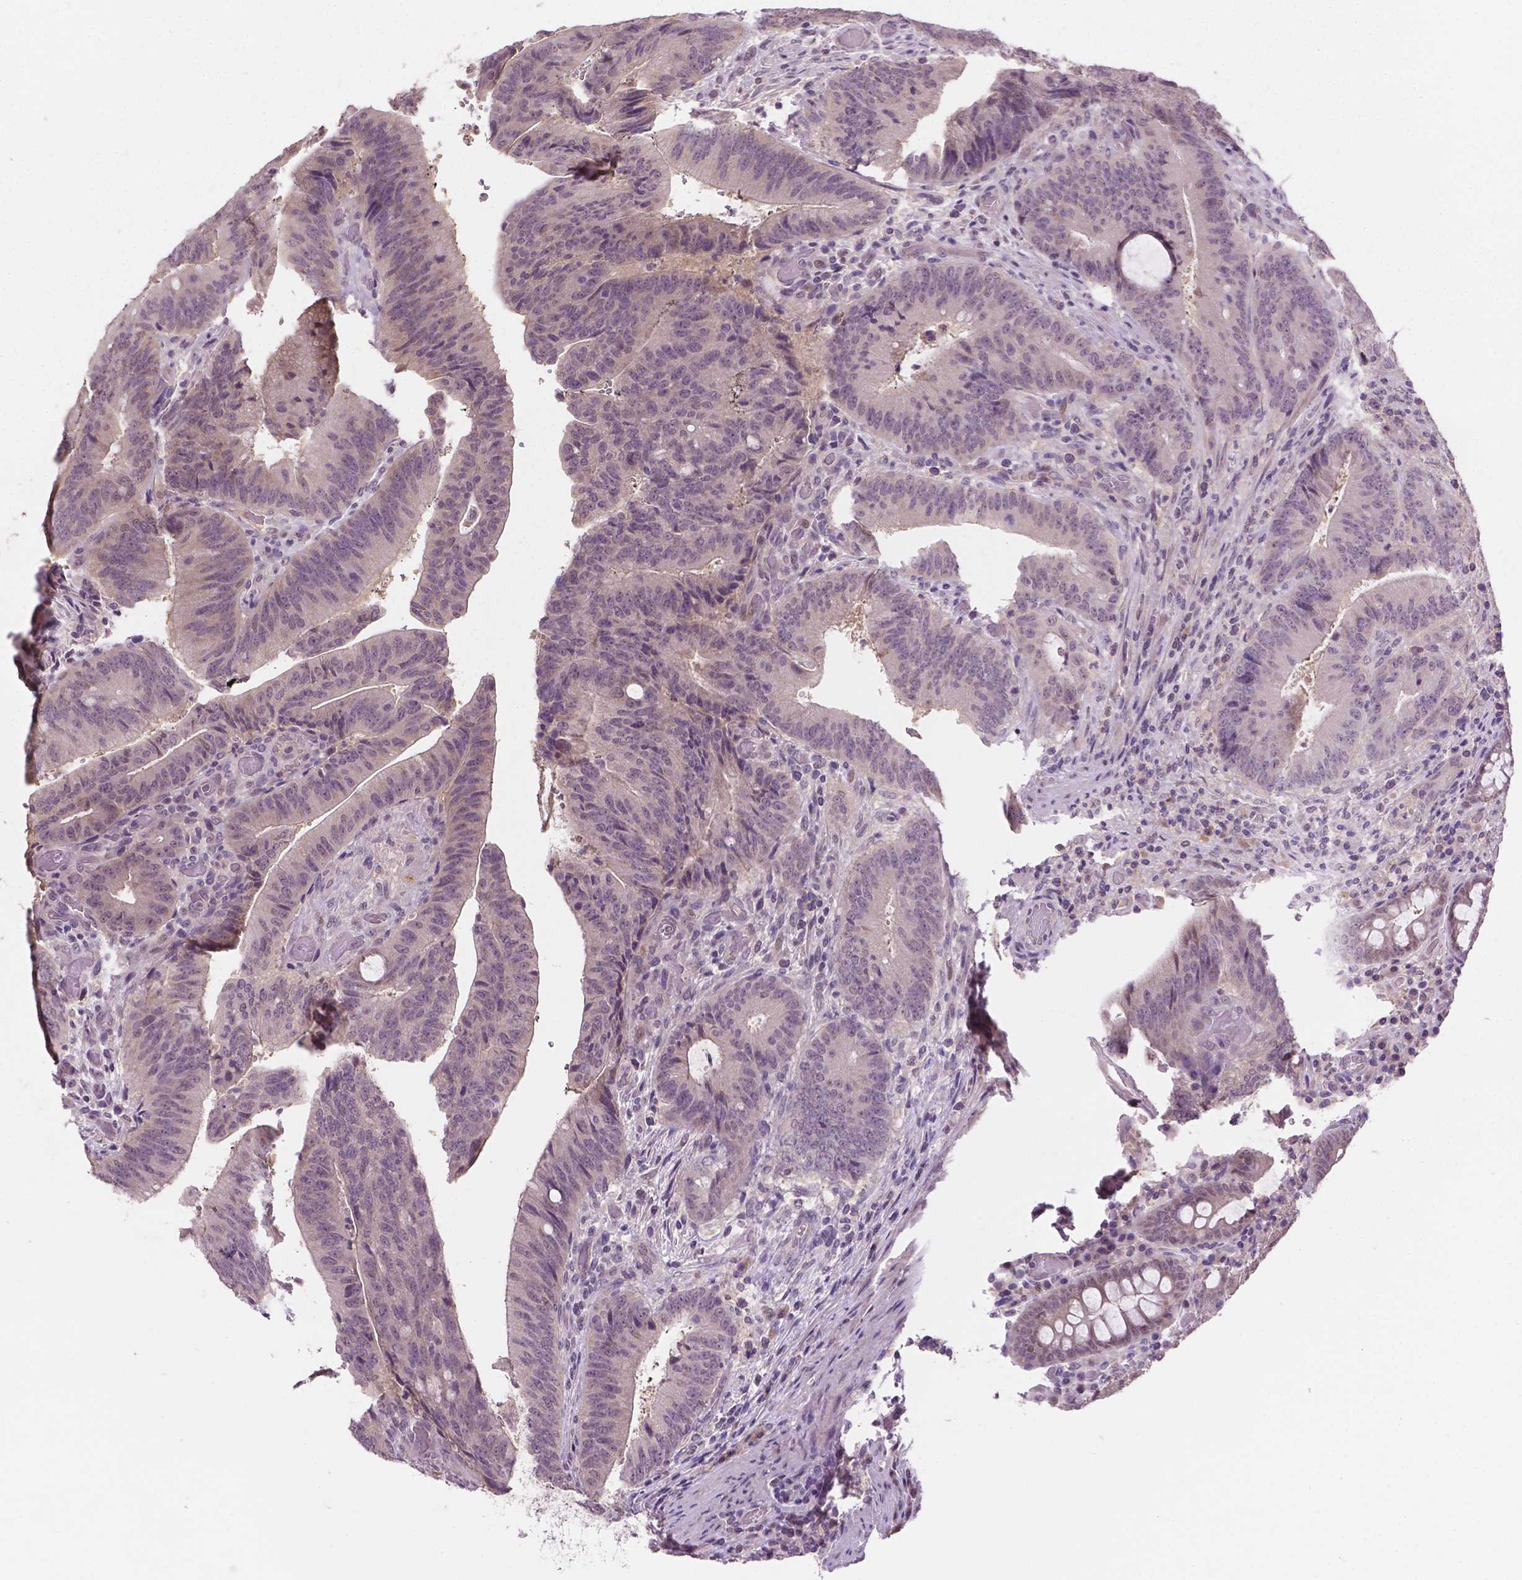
{"staining": {"intensity": "negative", "quantity": "none", "location": "none"}, "tissue": "colorectal cancer", "cell_type": "Tumor cells", "image_type": "cancer", "snomed": [{"axis": "morphology", "description": "Adenocarcinoma, NOS"}, {"axis": "topography", "description": "Colon"}], "caption": "High magnification brightfield microscopy of colorectal cancer (adenocarcinoma) stained with DAB (3,3'-diaminobenzidine) (brown) and counterstained with hematoxylin (blue): tumor cells show no significant staining.", "gene": "MROH6", "patient": {"sex": "female", "age": 43}}